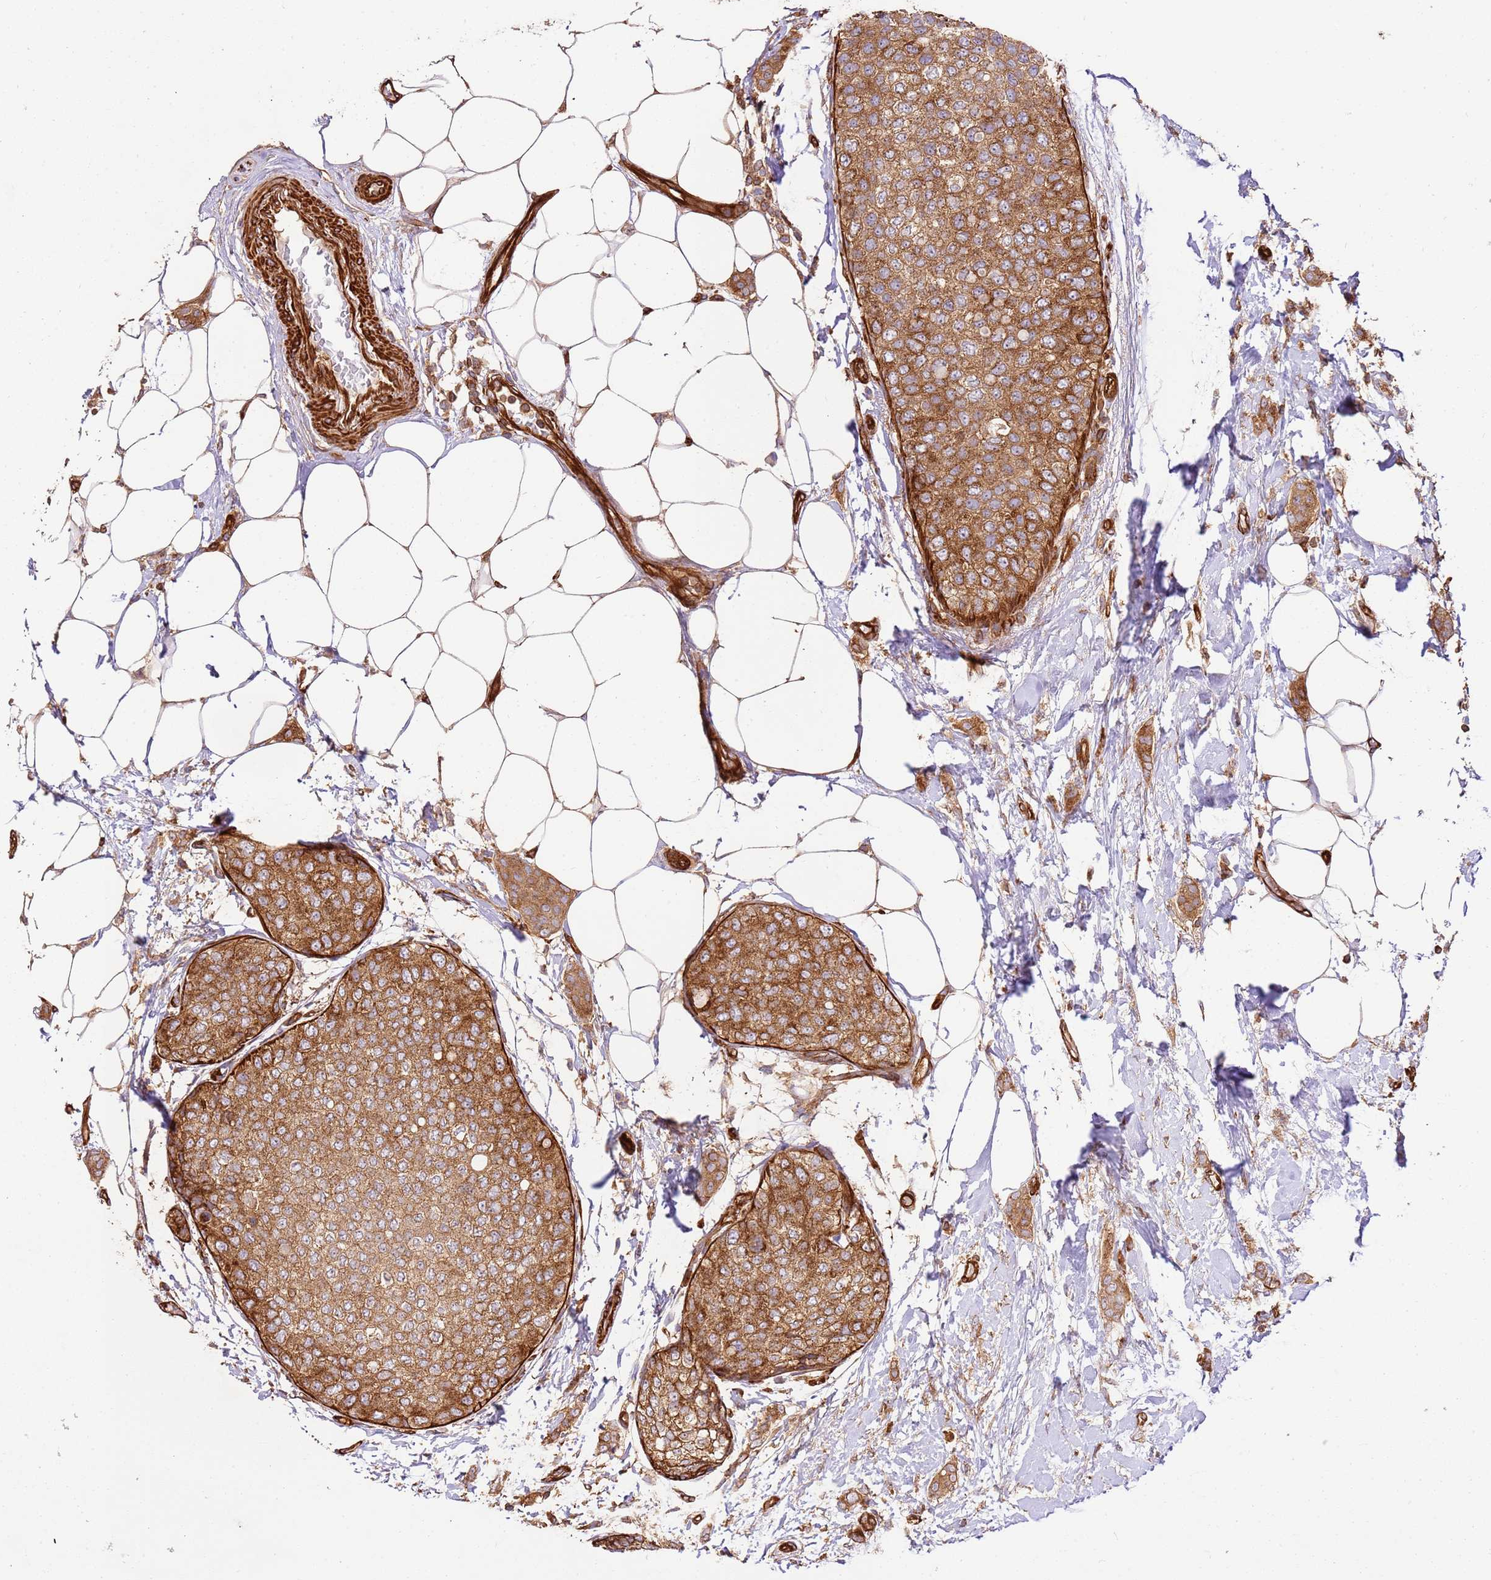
{"staining": {"intensity": "strong", "quantity": ">75%", "location": "cytoplasmic/membranous"}, "tissue": "breast cancer", "cell_type": "Tumor cells", "image_type": "cancer", "snomed": [{"axis": "morphology", "description": "Duct carcinoma"}, {"axis": "topography", "description": "Breast"}], "caption": "A high-resolution histopathology image shows IHC staining of breast cancer, which displays strong cytoplasmic/membranous expression in approximately >75% of tumor cells. The protein of interest is stained brown, and the nuclei are stained in blue (DAB IHC with brightfield microscopy, high magnification).", "gene": "ZBTB39", "patient": {"sex": "female", "age": 72}}